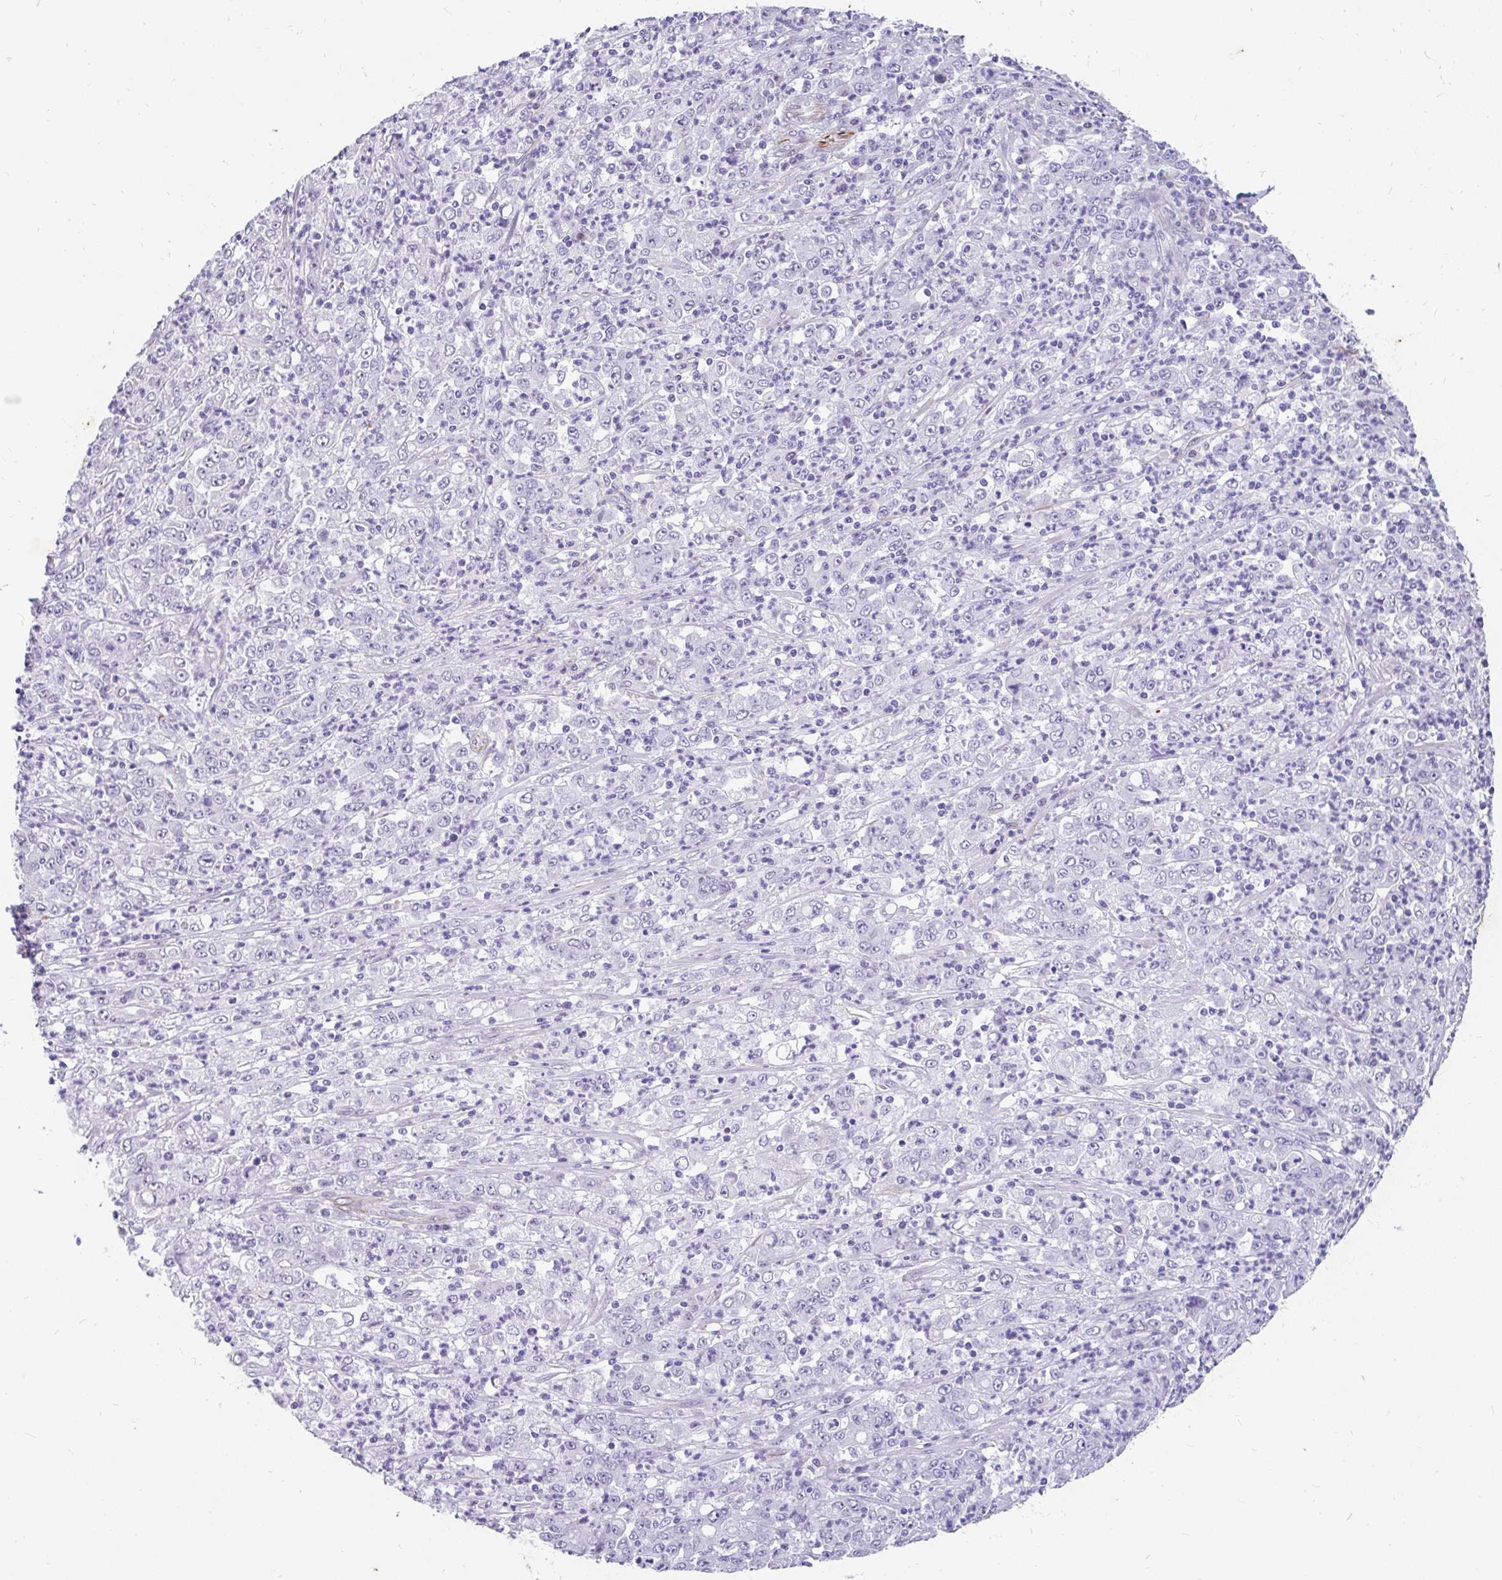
{"staining": {"intensity": "negative", "quantity": "none", "location": "none"}, "tissue": "stomach cancer", "cell_type": "Tumor cells", "image_type": "cancer", "snomed": [{"axis": "morphology", "description": "Adenocarcinoma, NOS"}, {"axis": "topography", "description": "Stomach, lower"}], "caption": "Stomach adenocarcinoma was stained to show a protein in brown. There is no significant staining in tumor cells.", "gene": "EML5", "patient": {"sex": "female", "age": 71}}